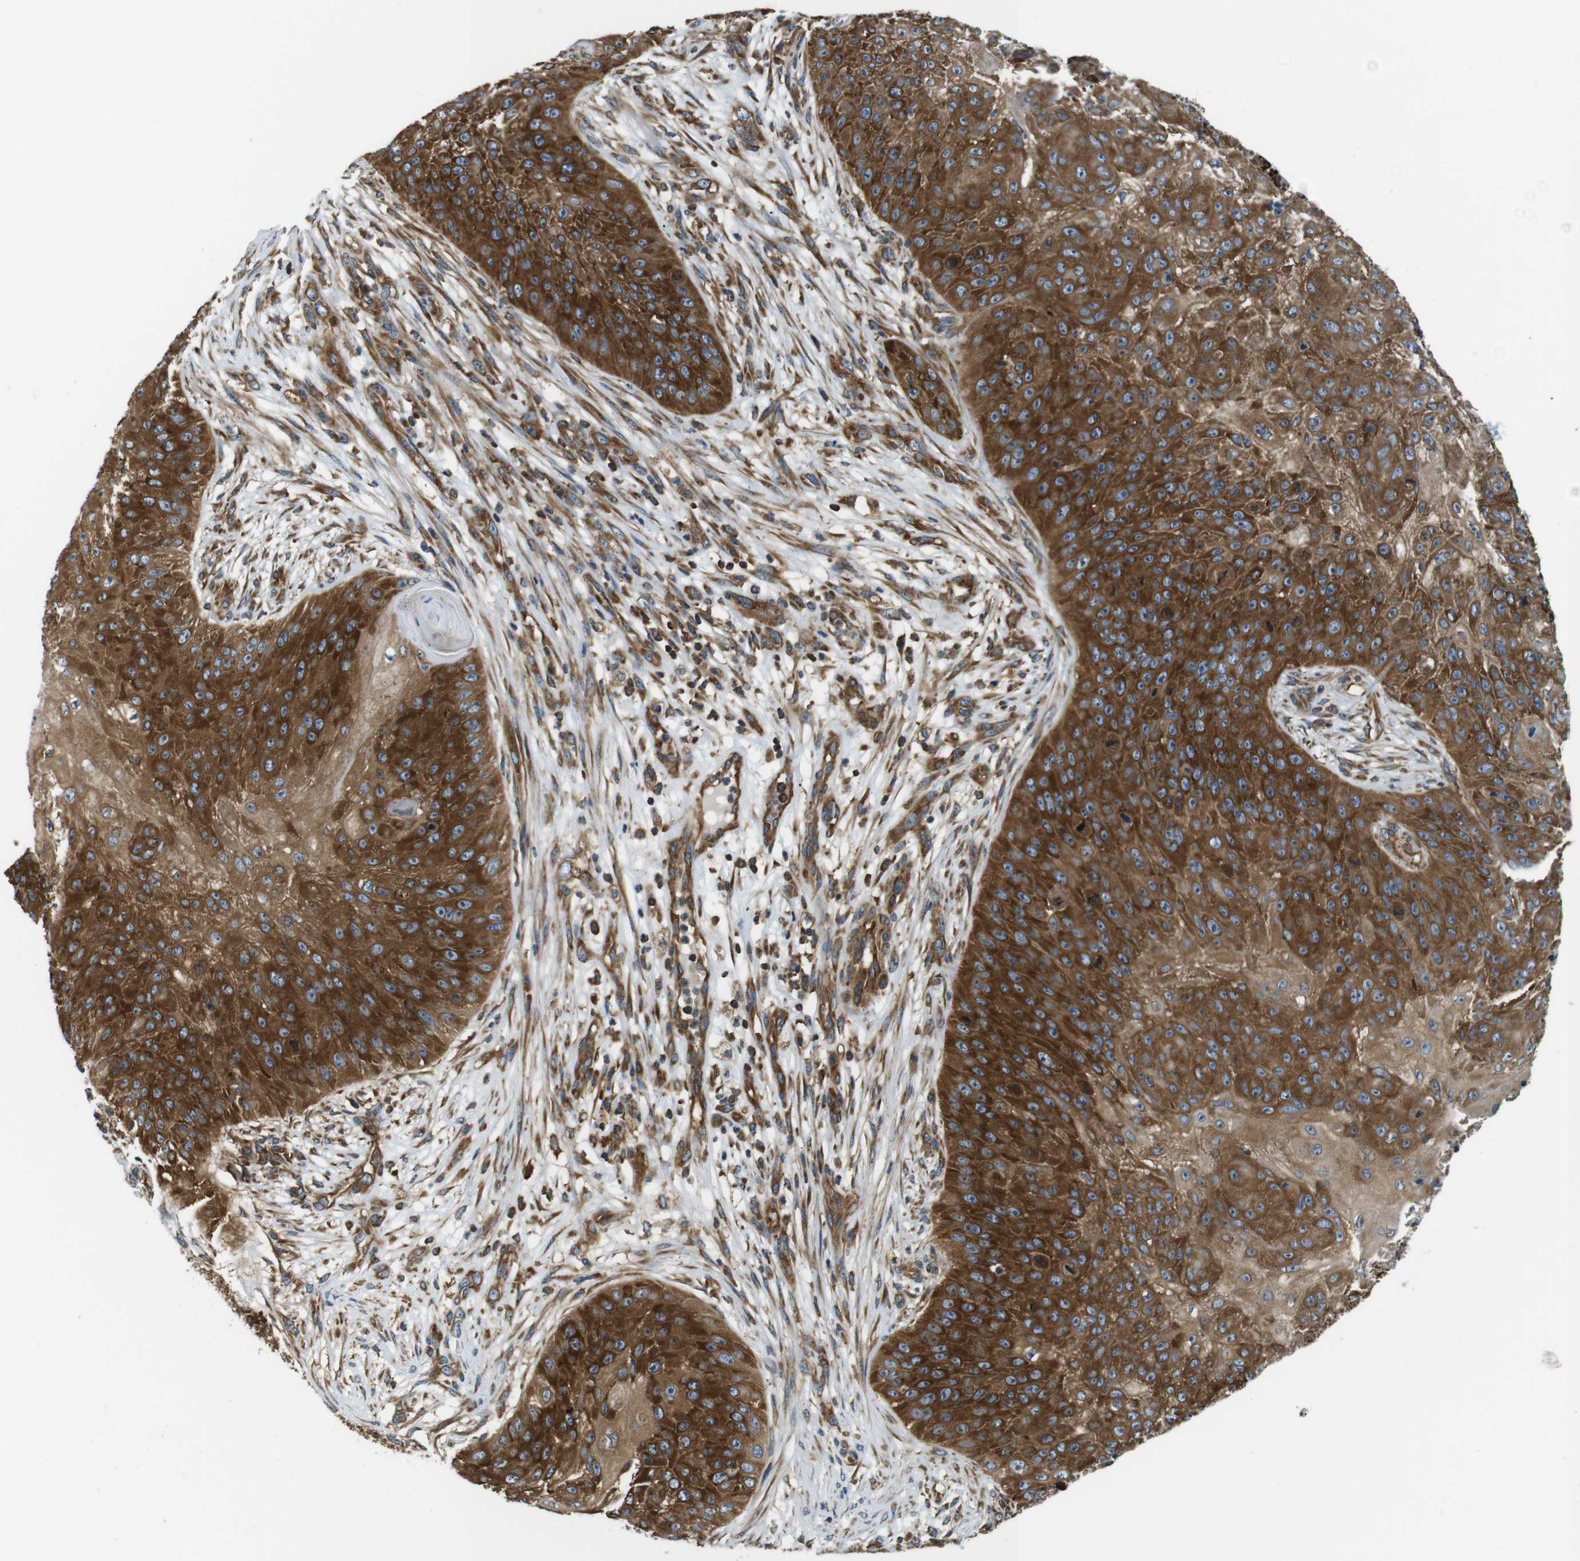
{"staining": {"intensity": "strong", "quantity": ">75%", "location": "cytoplasmic/membranous"}, "tissue": "skin cancer", "cell_type": "Tumor cells", "image_type": "cancer", "snomed": [{"axis": "morphology", "description": "Squamous cell carcinoma, NOS"}, {"axis": "topography", "description": "Skin"}], "caption": "A brown stain labels strong cytoplasmic/membranous expression of a protein in skin squamous cell carcinoma tumor cells.", "gene": "TSC1", "patient": {"sex": "female", "age": 80}}